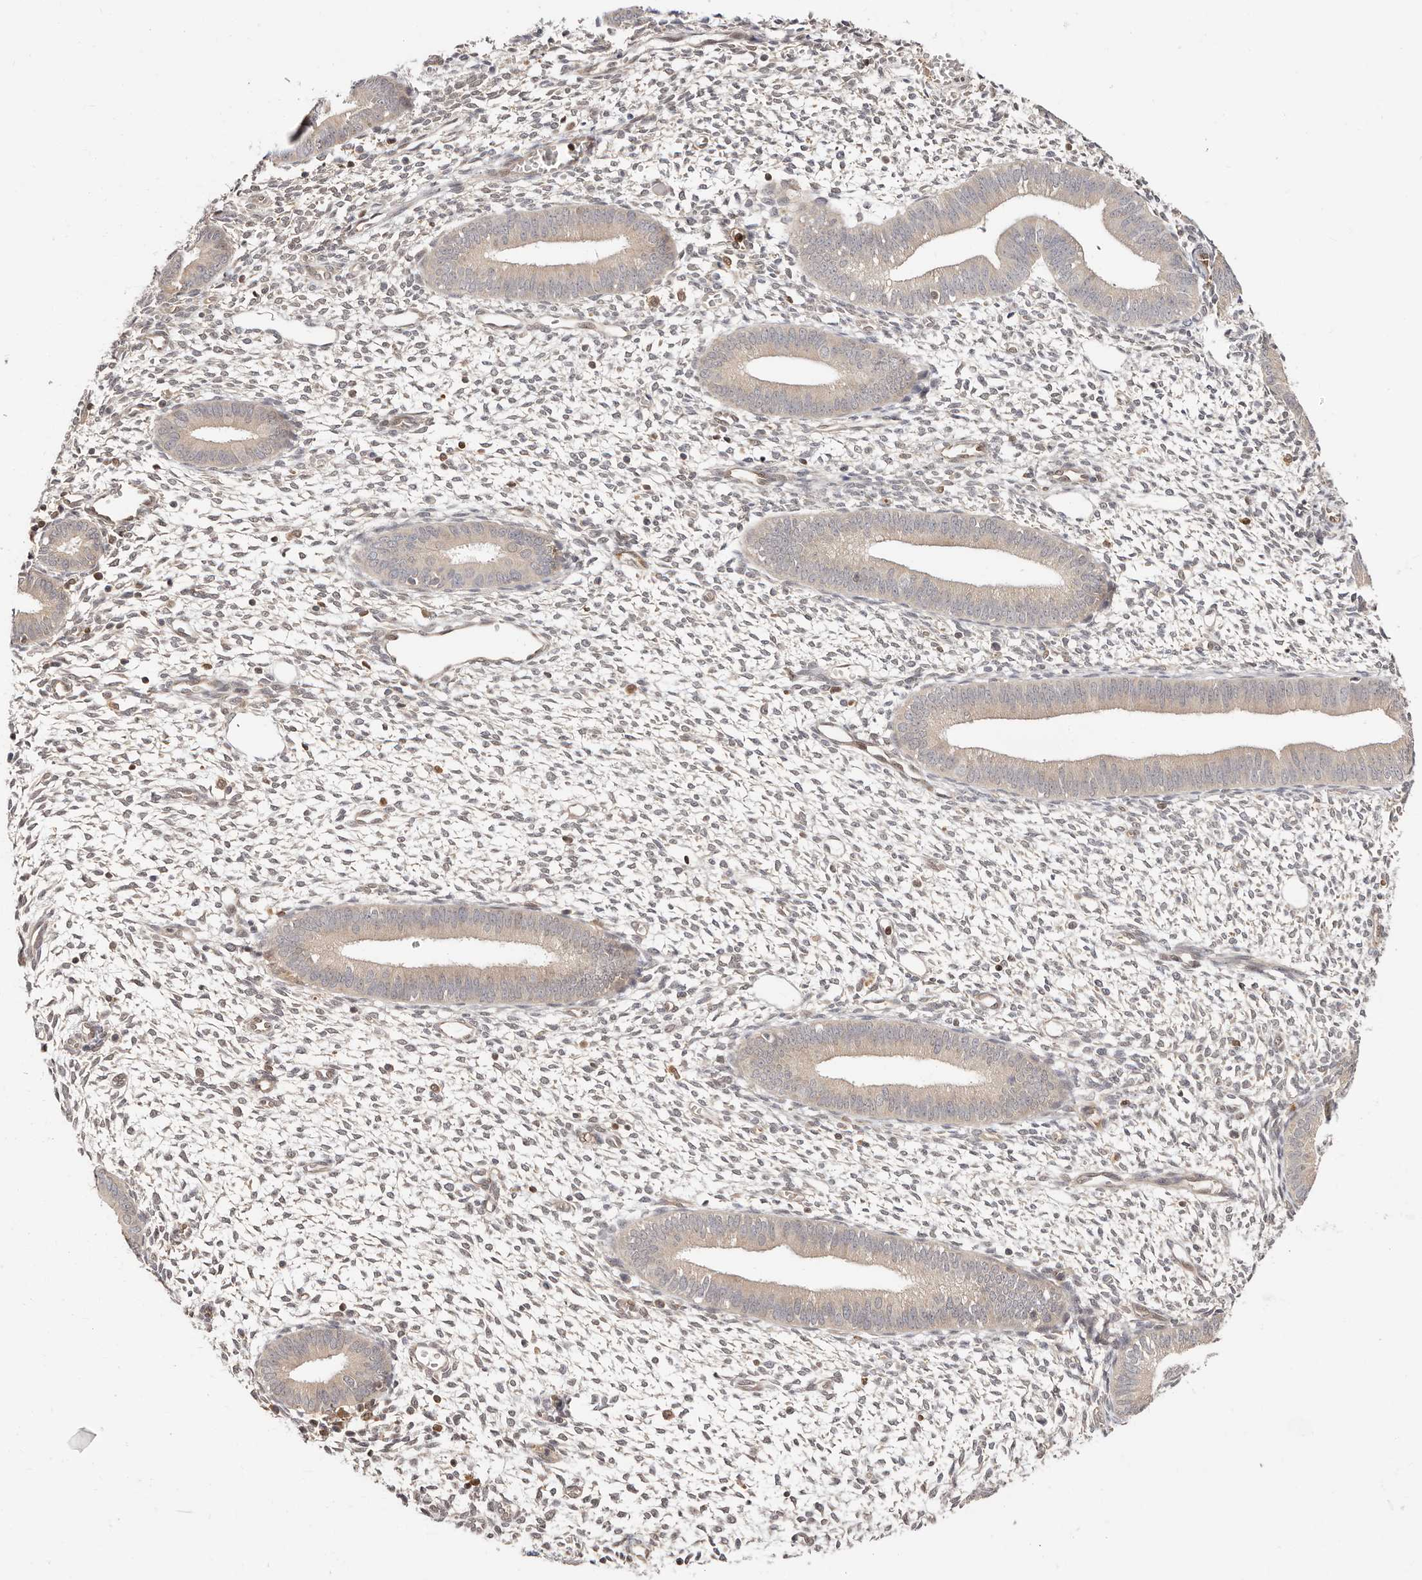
{"staining": {"intensity": "weak", "quantity": "<25%", "location": "cytoplasmic/membranous"}, "tissue": "endometrium", "cell_type": "Cells in endometrial stroma", "image_type": "normal", "snomed": [{"axis": "morphology", "description": "Normal tissue, NOS"}, {"axis": "topography", "description": "Endometrium"}], "caption": "Immunohistochemical staining of unremarkable human endometrium exhibits no significant staining in cells in endometrial stroma. Brightfield microscopy of immunohistochemistry stained with DAB (brown) and hematoxylin (blue), captured at high magnification.", "gene": "STAT5A", "patient": {"sex": "female", "age": 46}}